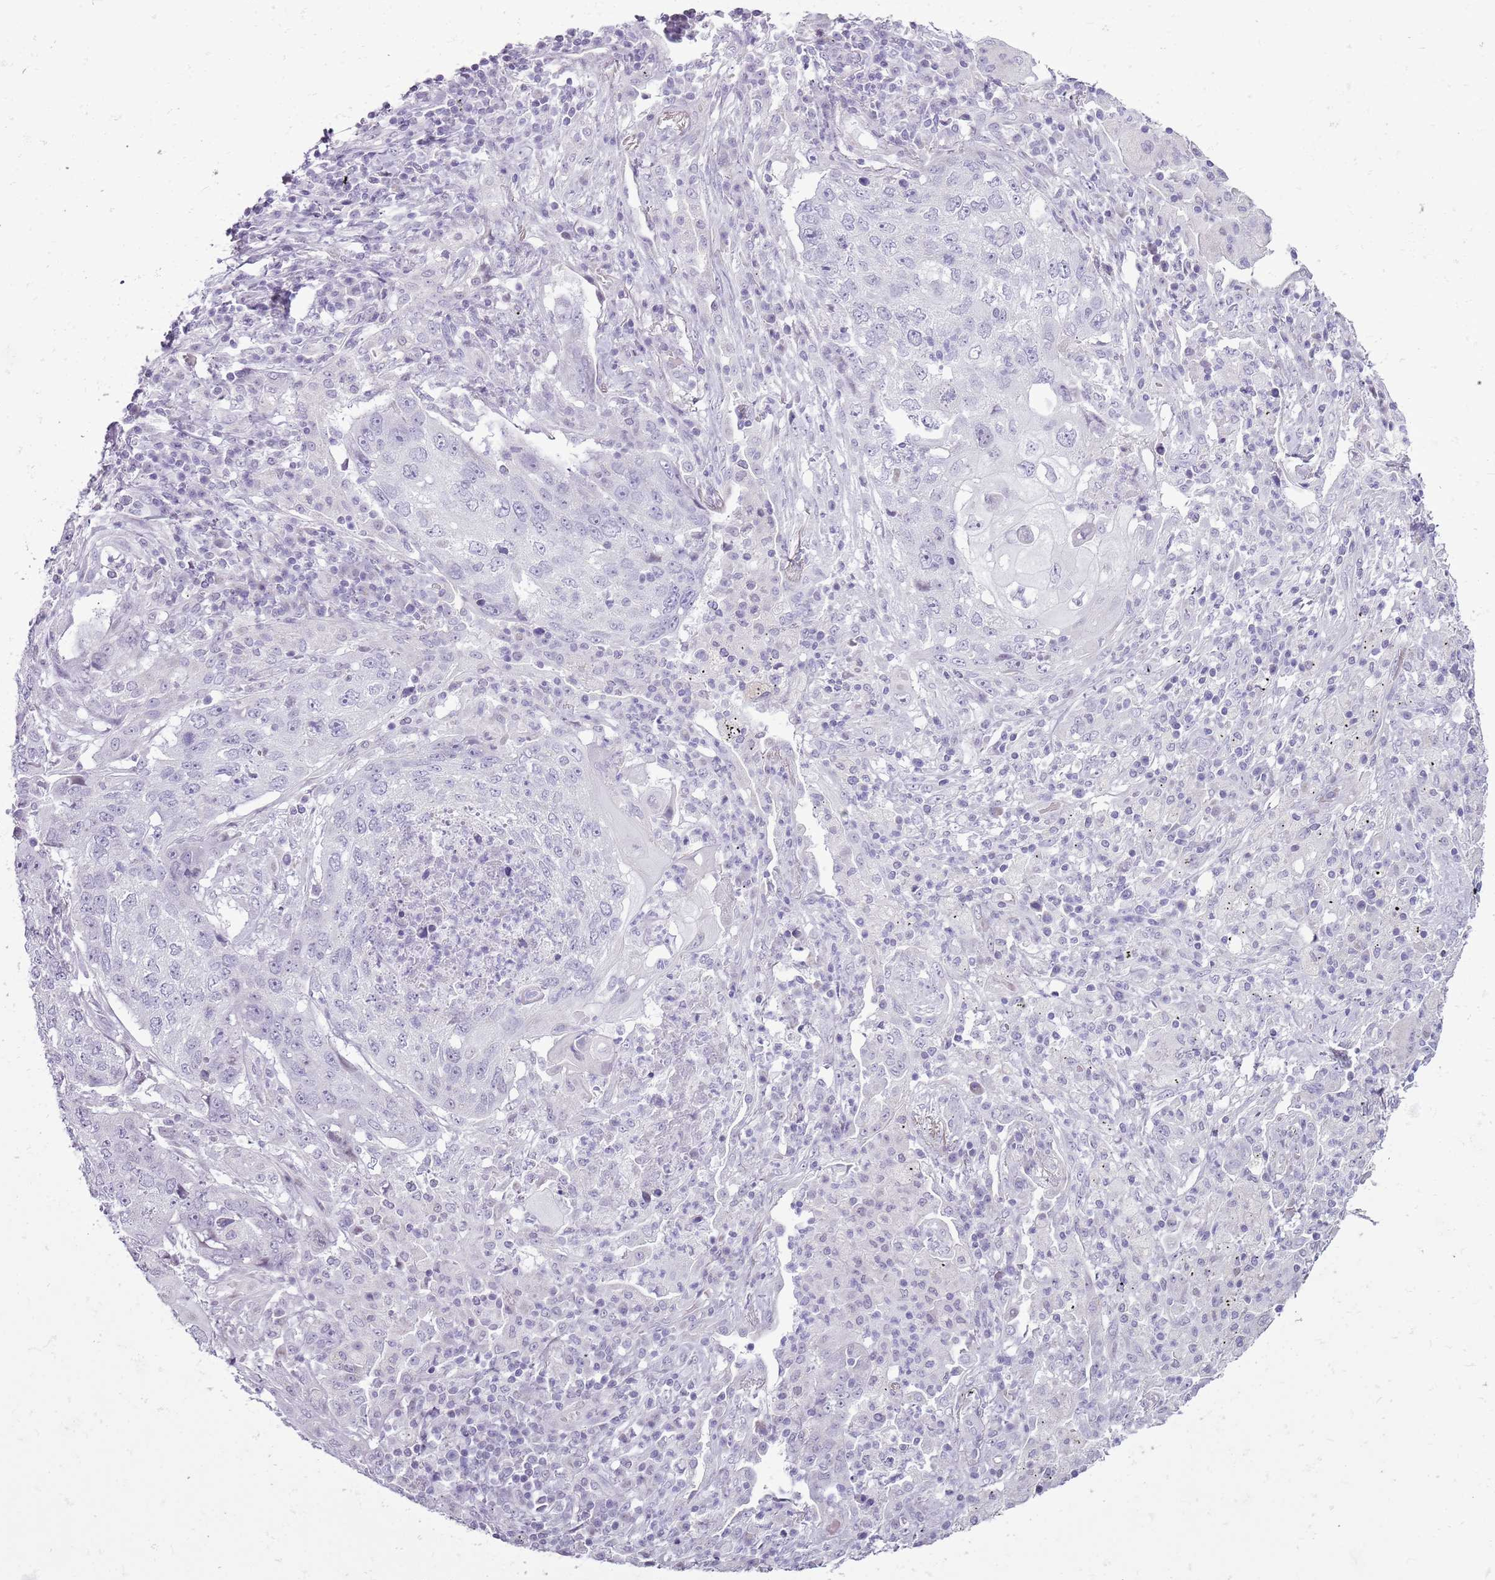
{"staining": {"intensity": "negative", "quantity": "none", "location": "none"}, "tissue": "lung cancer", "cell_type": "Tumor cells", "image_type": "cancer", "snomed": [{"axis": "morphology", "description": "Squamous cell carcinoma, NOS"}, {"axis": "topography", "description": "Lung"}], "caption": "High power microscopy histopathology image of an immunohistochemistry (IHC) photomicrograph of squamous cell carcinoma (lung), revealing no significant positivity in tumor cells.", "gene": "RPL3L", "patient": {"sex": "female", "age": 63}}